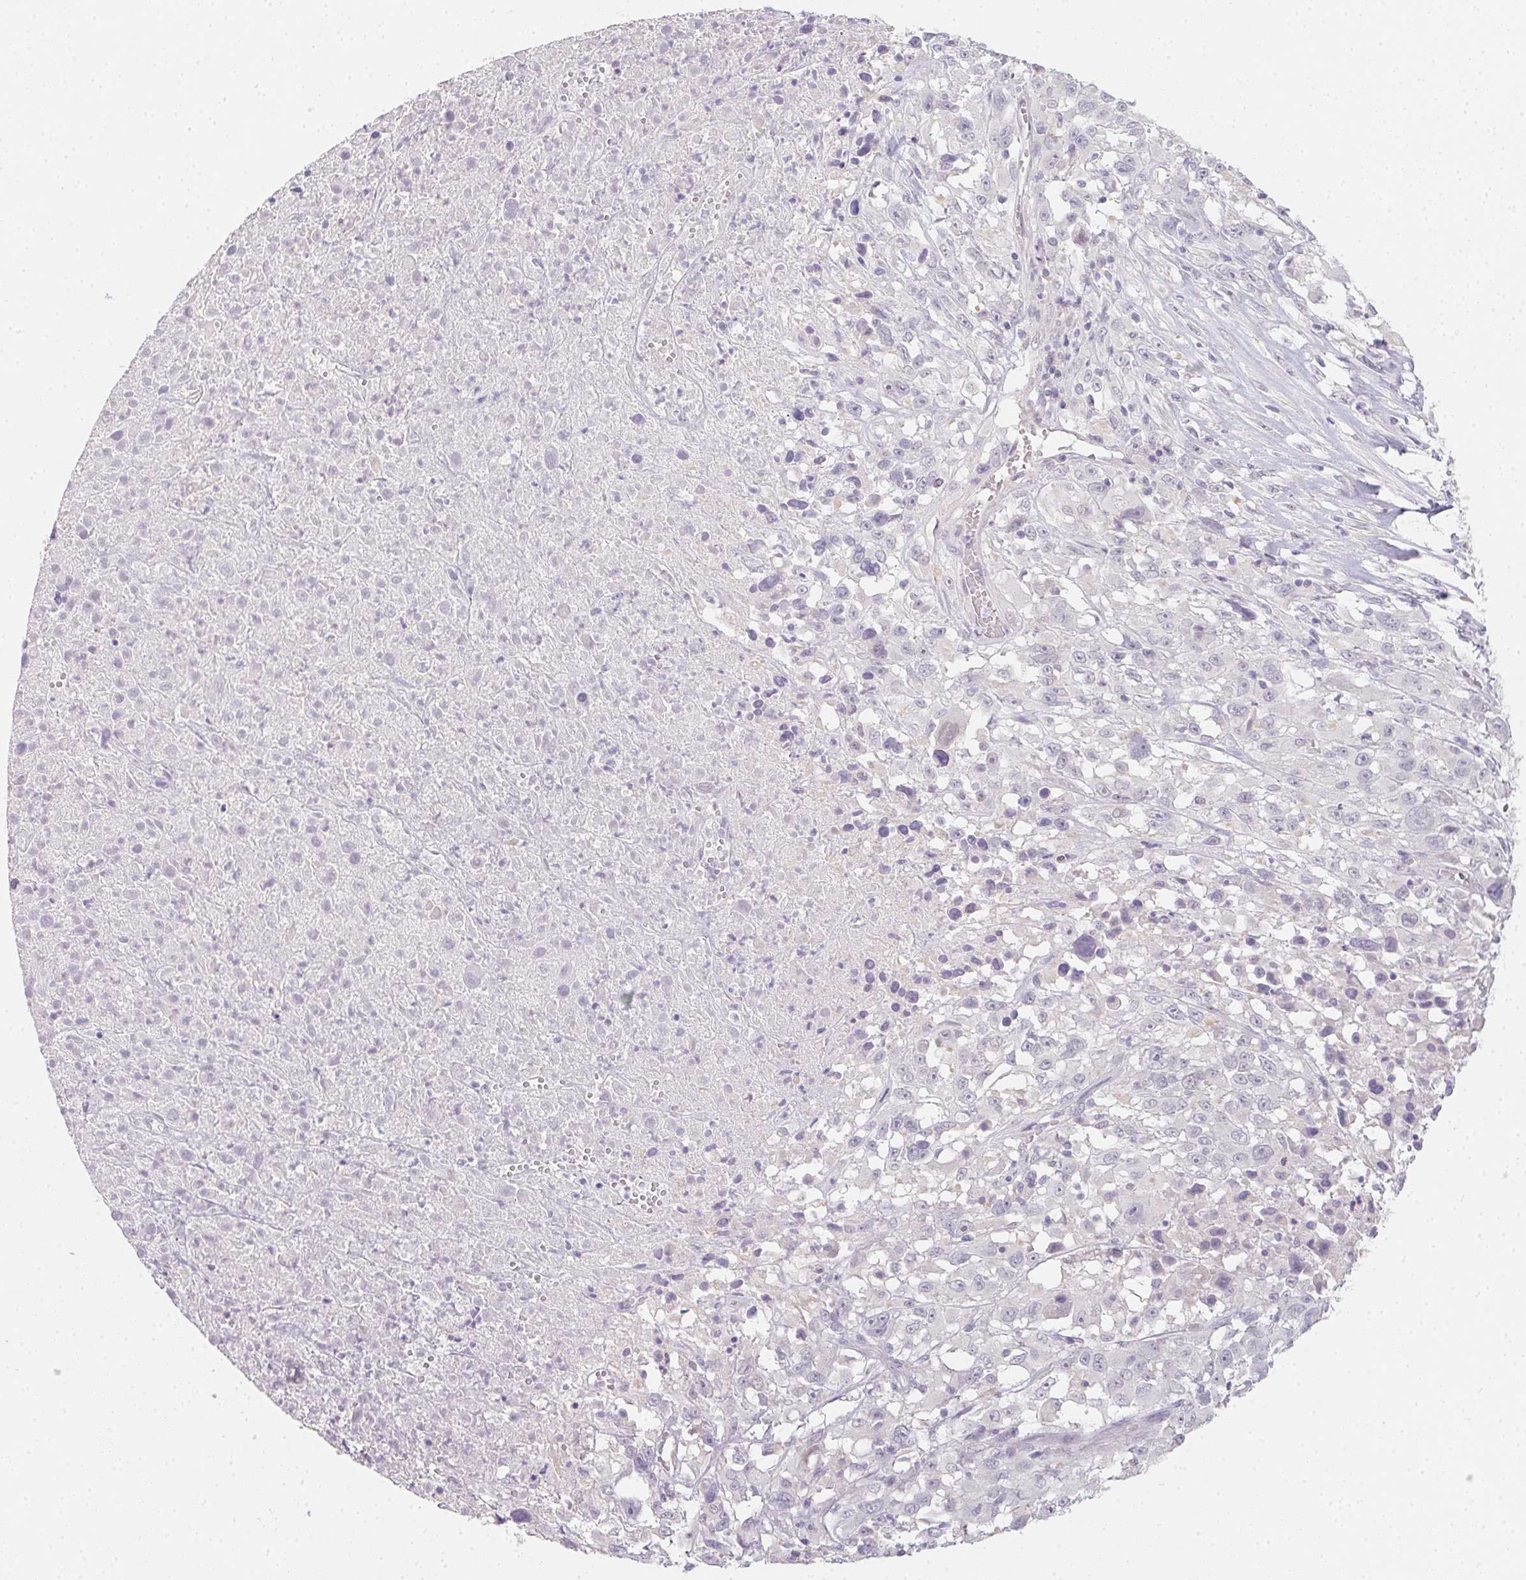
{"staining": {"intensity": "negative", "quantity": "none", "location": "none"}, "tissue": "melanoma", "cell_type": "Tumor cells", "image_type": "cancer", "snomed": [{"axis": "morphology", "description": "Malignant melanoma, Metastatic site"}, {"axis": "topography", "description": "Soft tissue"}], "caption": "The immunohistochemistry histopathology image has no significant staining in tumor cells of malignant melanoma (metastatic site) tissue.", "gene": "ZBBX", "patient": {"sex": "male", "age": 50}}